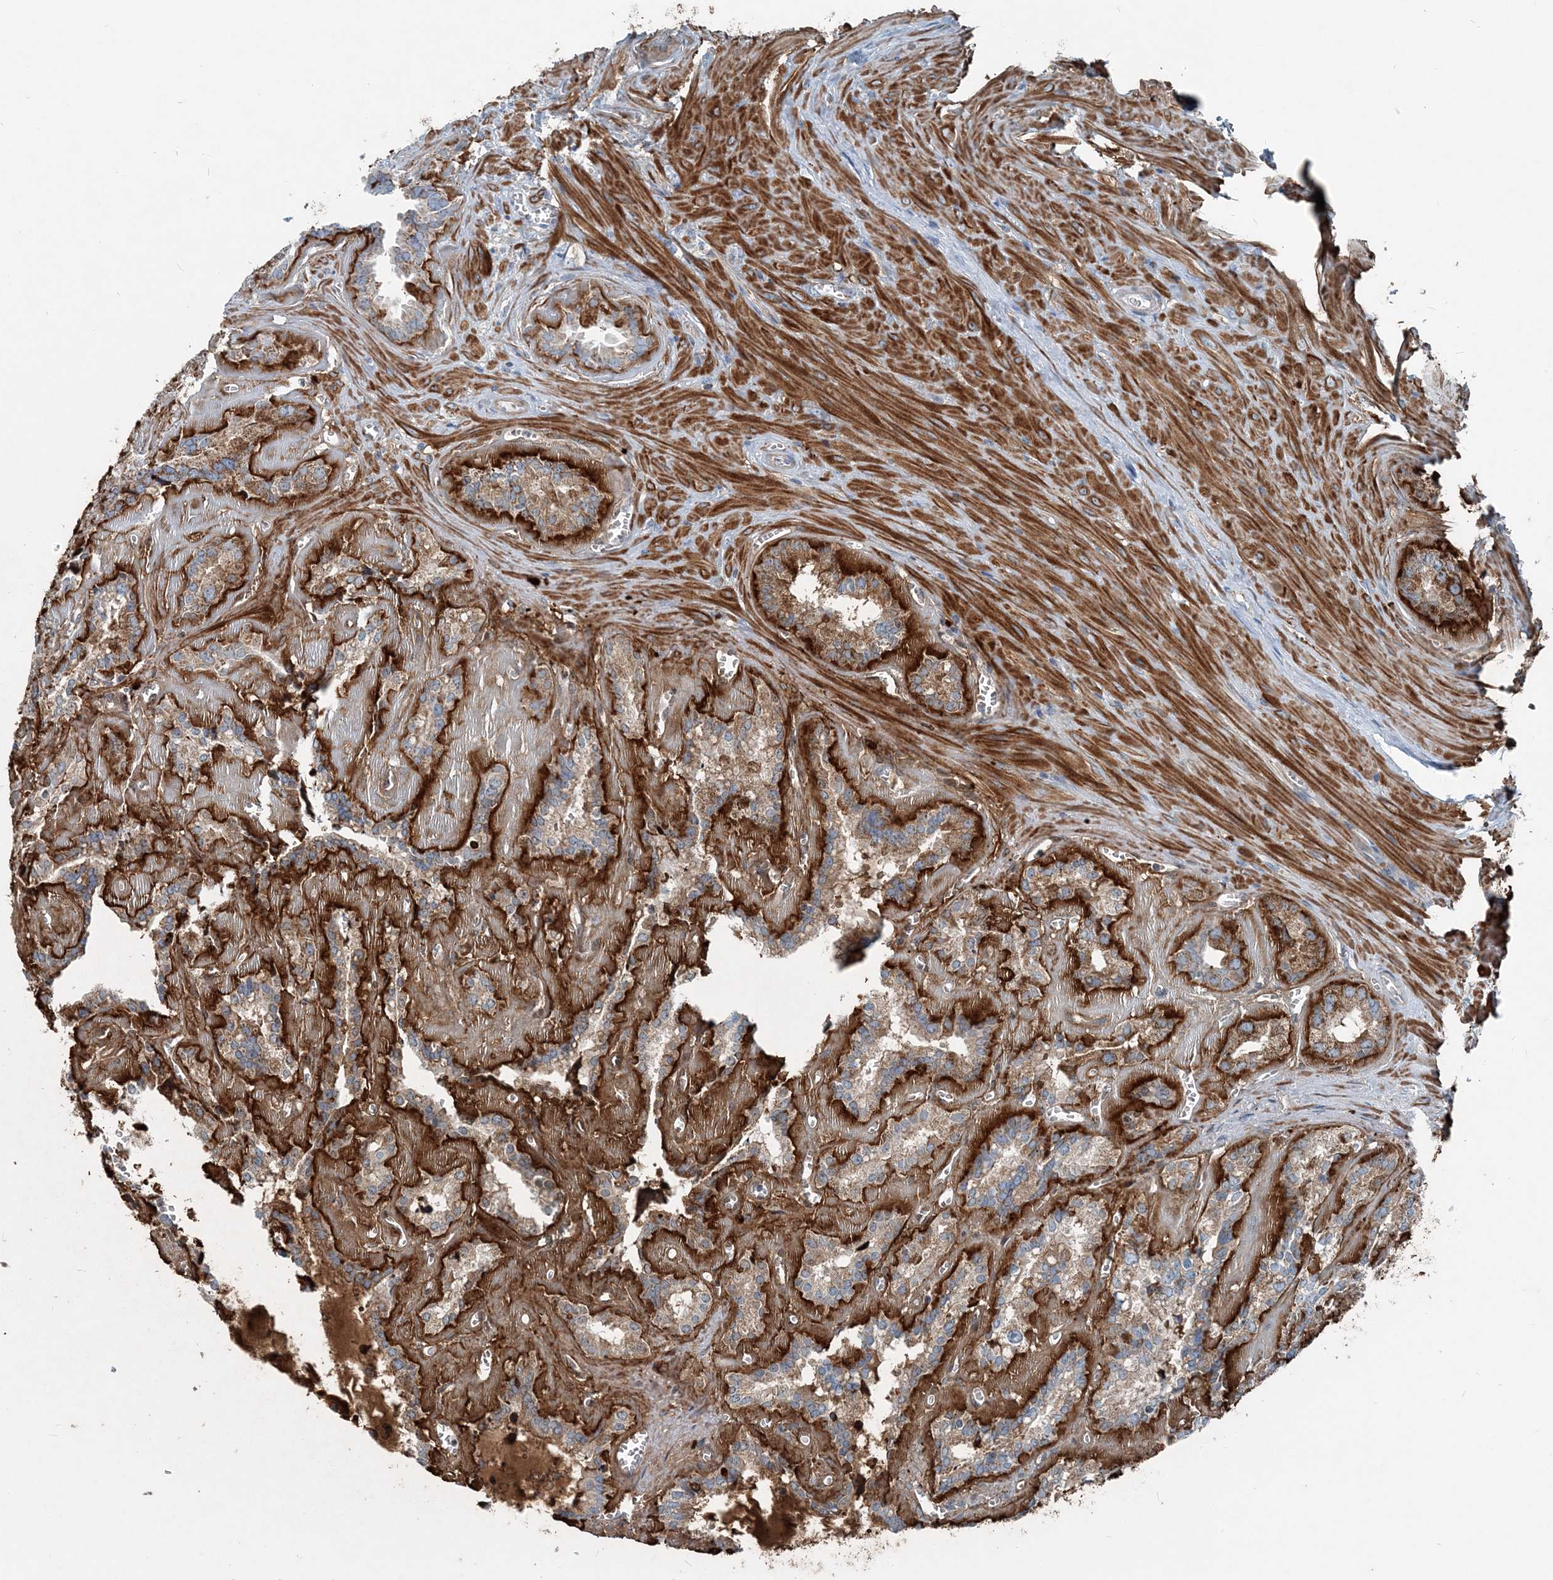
{"staining": {"intensity": "strong", "quantity": "25%-75%", "location": "cytoplasmic/membranous"}, "tissue": "seminal vesicle", "cell_type": "Glandular cells", "image_type": "normal", "snomed": [{"axis": "morphology", "description": "Normal tissue, NOS"}, {"axis": "topography", "description": "Prostate"}, {"axis": "topography", "description": "Seminal veicle"}], "caption": "The micrograph reveals immunohistochemical staining of benign seminal vesicle. There is strong cytoplasmic/membranous expression is present in about 25%-75% of glandular cells.", "gene": "INTU", "patient": {"sex": "male", "age": 59}}